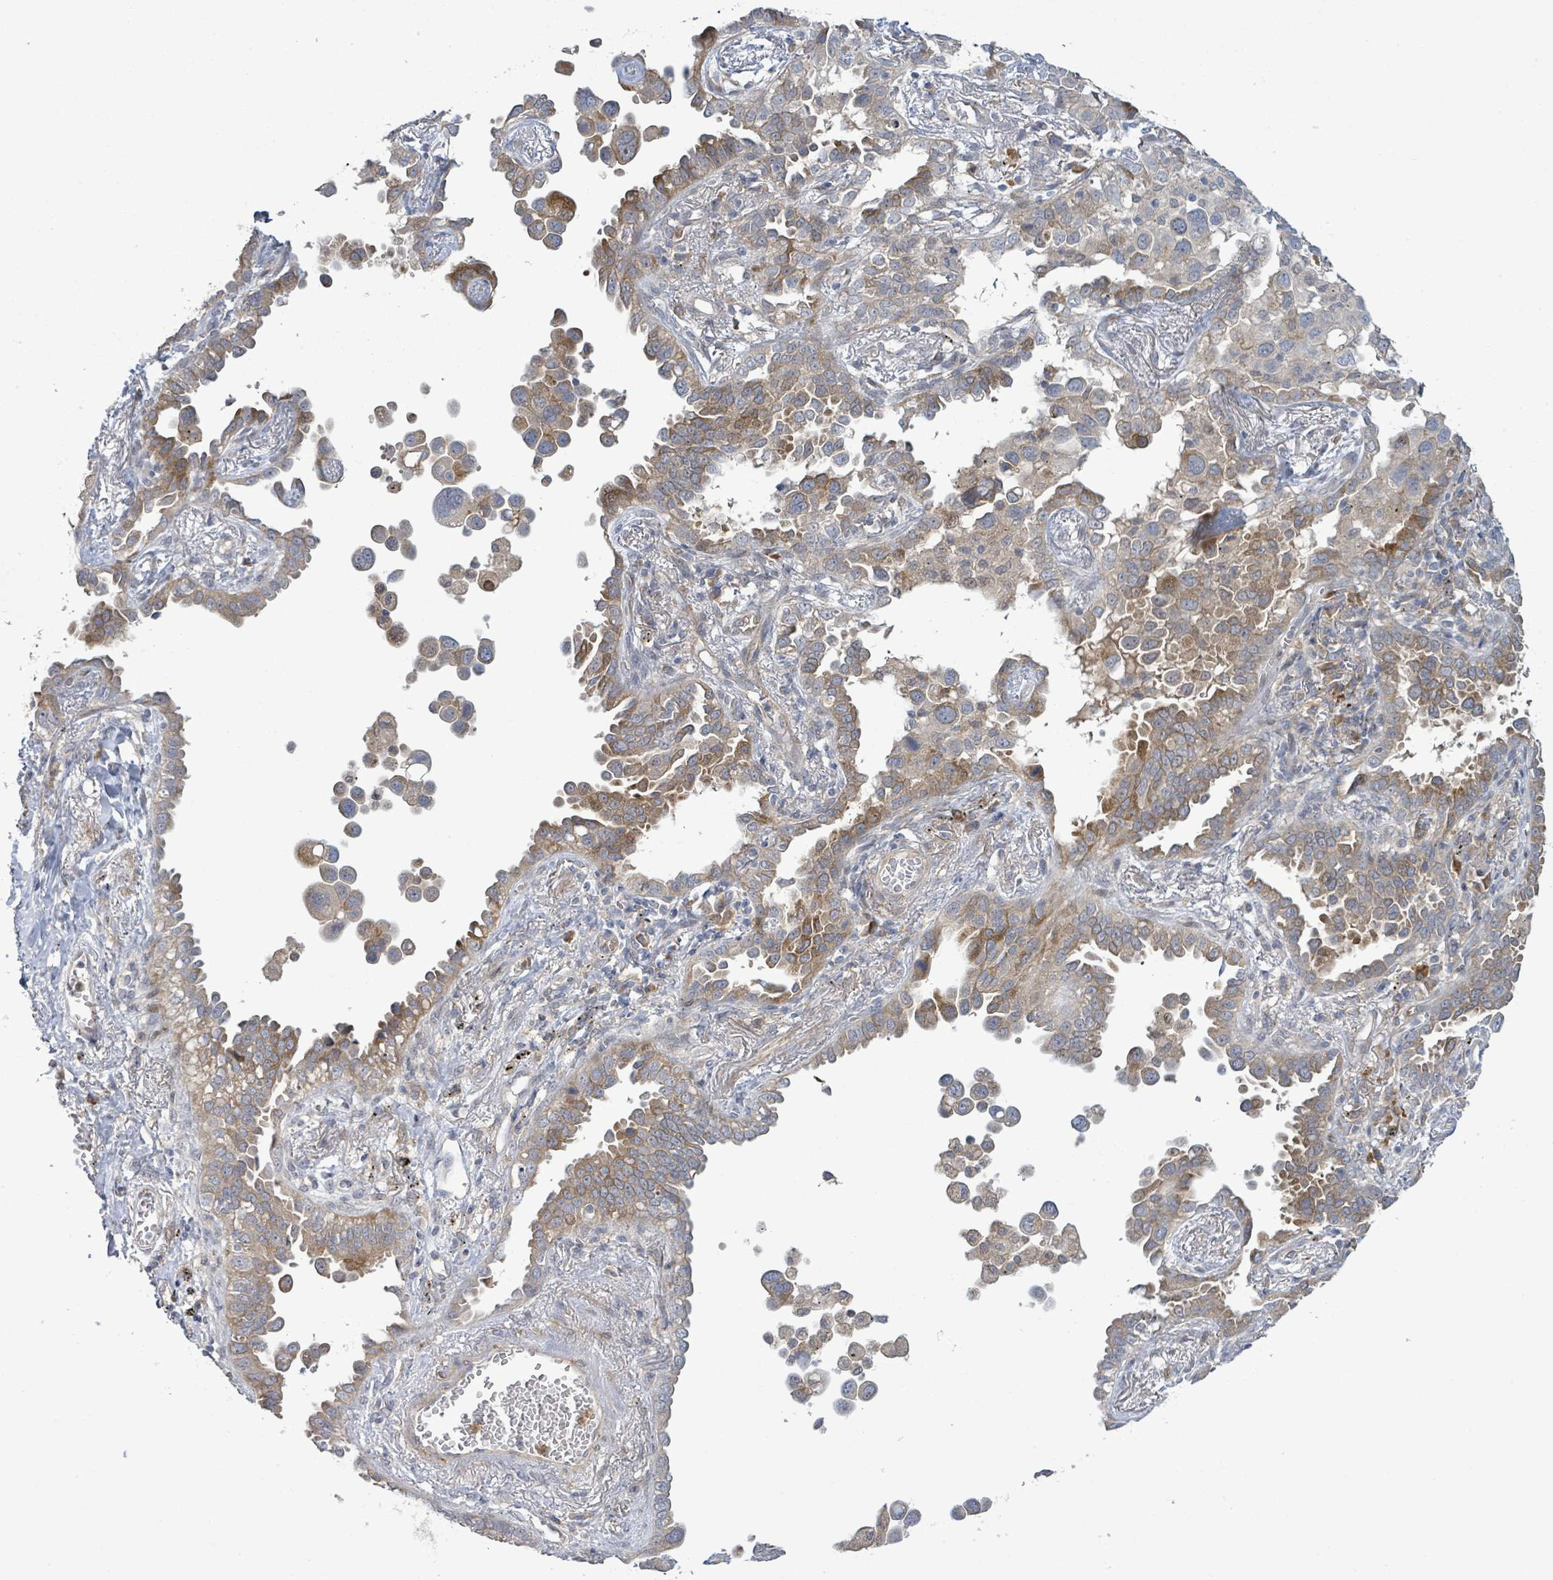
{"staining": {"intensity": "moderate", "quantity": "25%-75%", "location": "cytoplasmic/membranous"}, "tissue": "lung cancer", "cell_type": "Tumor cells", "image_type": "cancer", "snomed": [{"axis": "morphology", "description": "Adenocarcinoma, NOS"}, {"axis": "topography", "description": "Lung"}], "caption": "High-magnification brightfield microscopy of lung cancer (adenocarcinoma) stained with DAB (3,3'-diaminobenzidine) (brown) and counterstained with hematoxylin (blue). tumor cells exhibit moderate cytoplasmic/membranous expression is identified in approximately25%-75% of cells.", "gene": "SLIT3", "patient": {"sex": "male", "age": 67}}